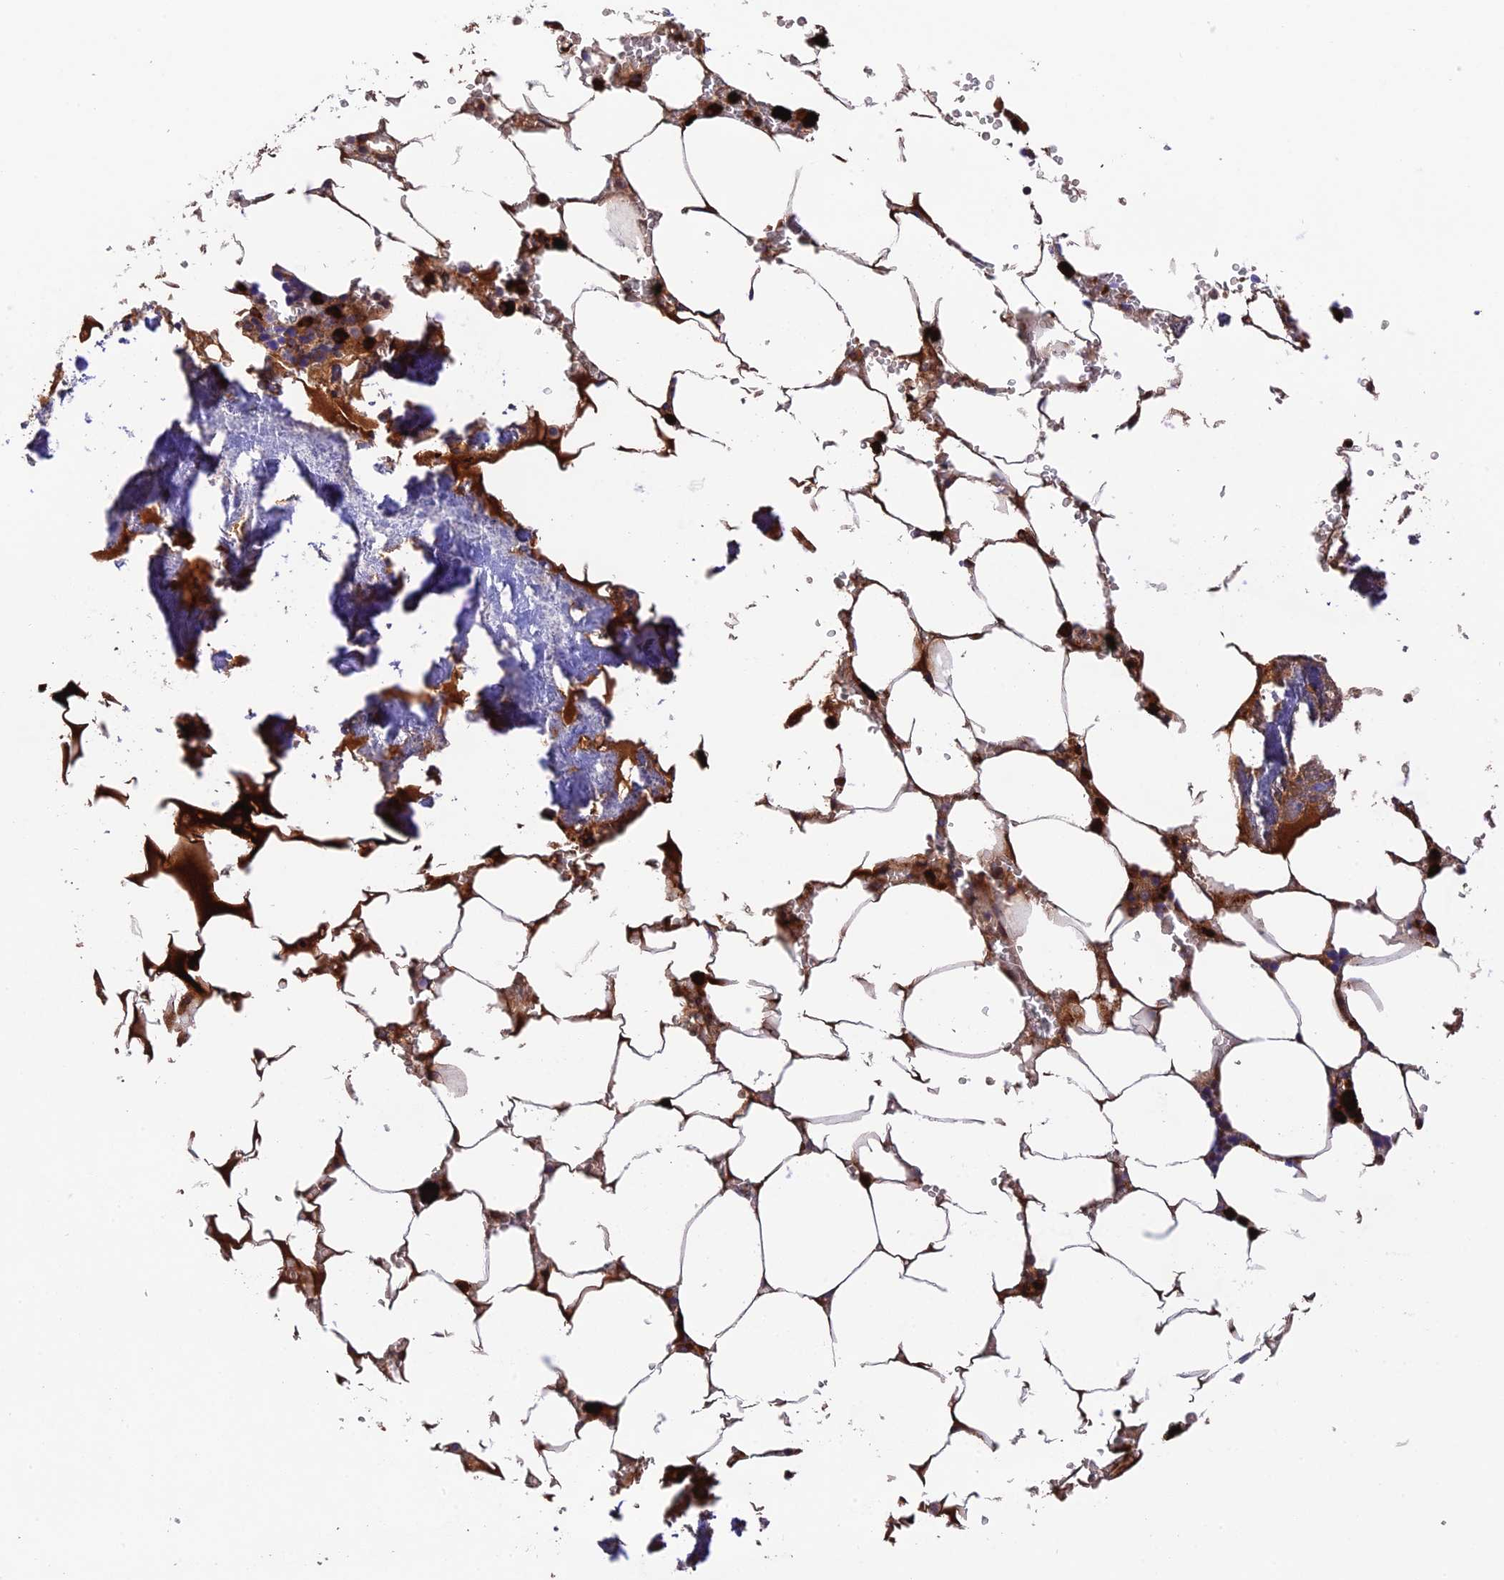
{"staining": {"intensity": "strong", "quantity": "25%-75%", "location": "cytoplasmic/membranous,nuclear"}, "tissue": "bone marrow", "cell_type": "Hematopoietic cells", "image_type": "normal", "snomed": [{"axis": "morphology", "description": "Normal tissue, NOS"}, {"axis": "topography", "description": "Bone marrow"}], "caption": "Immunohistochemistry of normal human bone marrow displays high levels of strong cytoplasmic/membranous,nuclear positivity in about 25%-75% of hematopoietic cells. The protein is stained brown, and the nuclei are stained in blue (DAB (3,3'-diaminobenzidine) IHC with brightfield microscopy, high magnification).", "gene": "CPSF4L", "patient": {"sex": "male", "age": 70}}